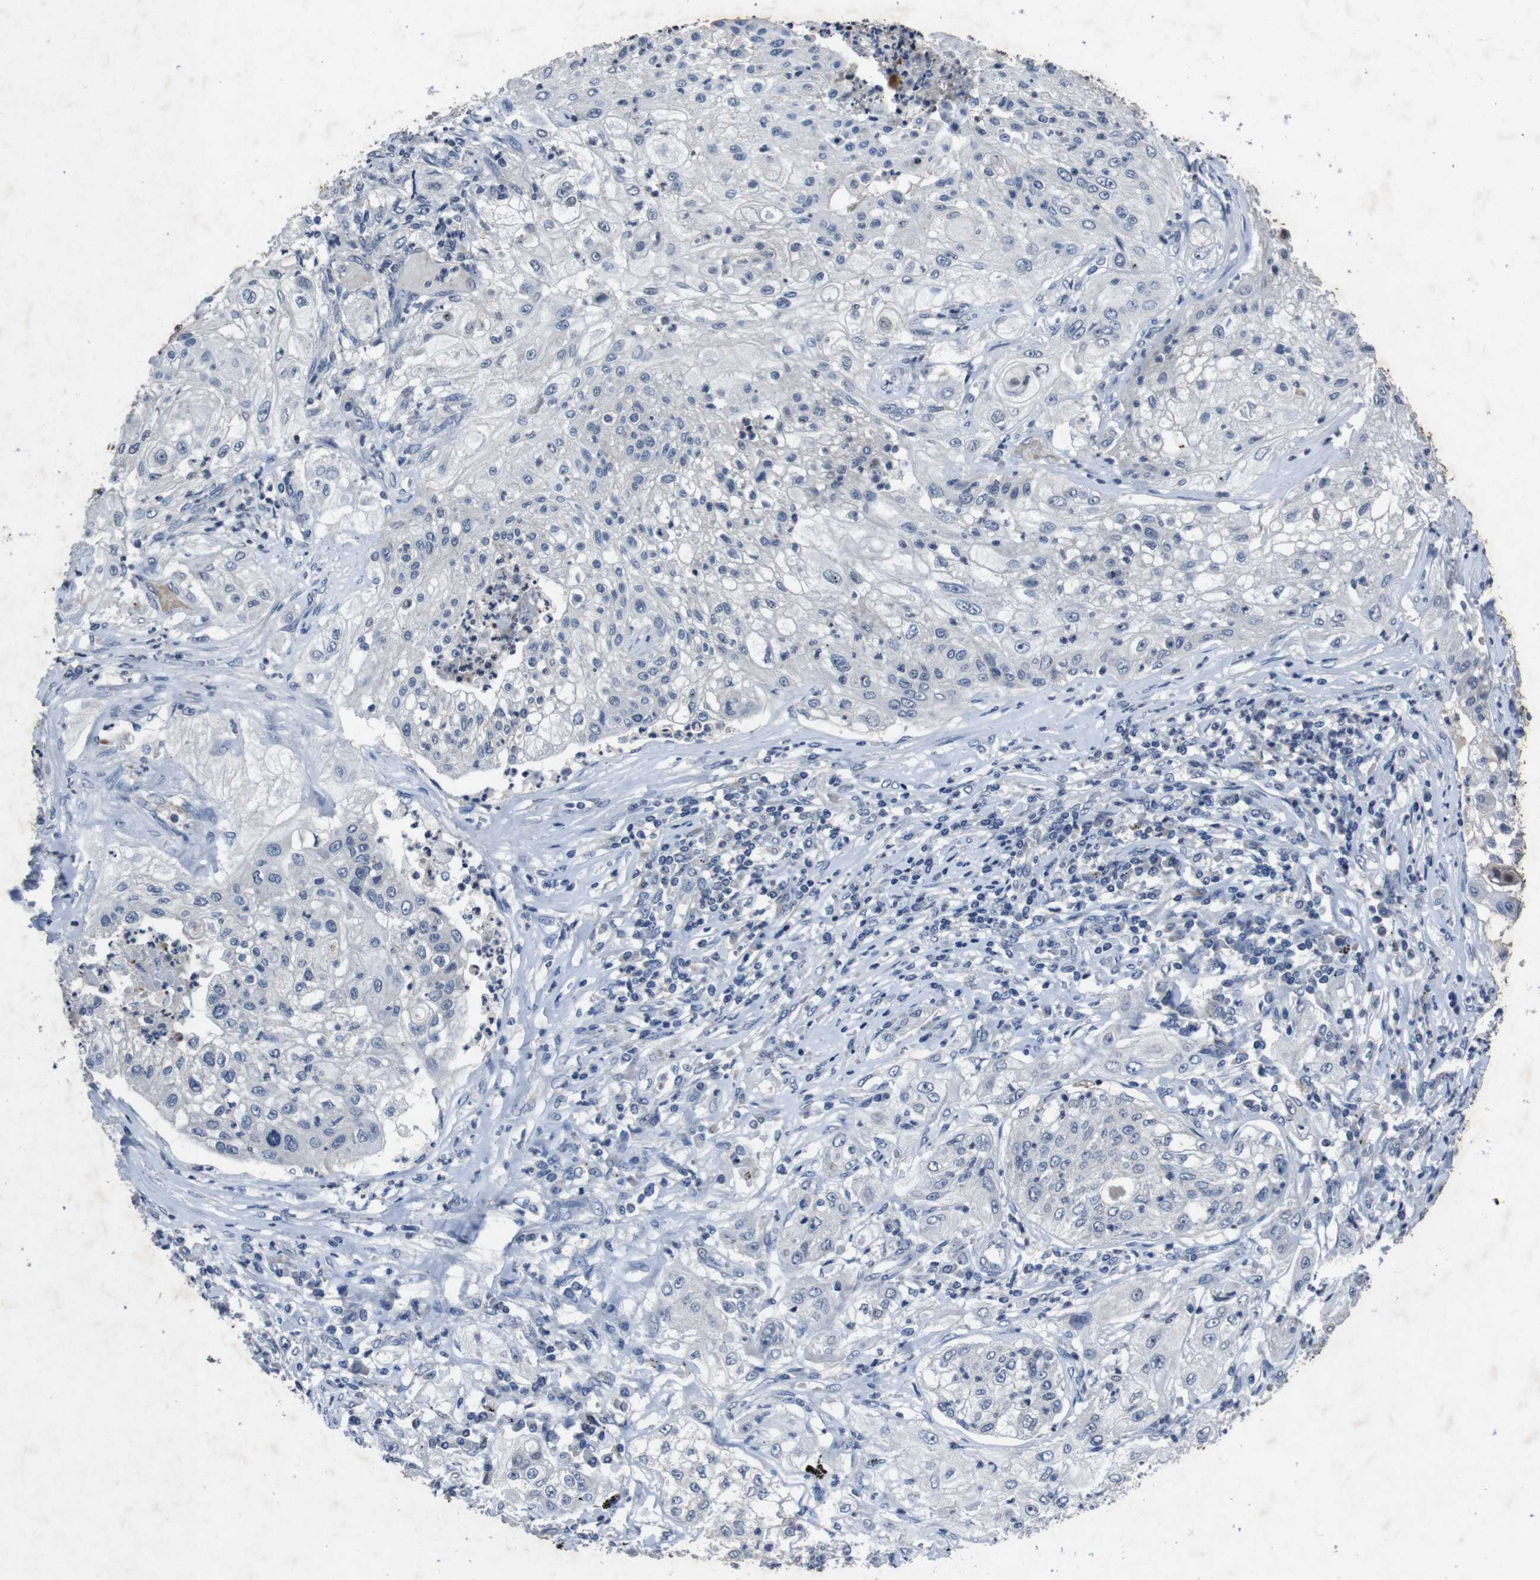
{"staining": {"intensity": "negative", "quantity": "none", "location": "none"}, "tissue": "lung cancer", "cell_type": "Tumor cells", "image_type": "cancer", "snomed": [{"axis": "morphology", "description": "Inflammation, NOS"}, {"axis": "morphology", "description": "Squamous cell carcinoma, NOS"}, {"axis": "topography", "description": "Lymph node"}, {"axis": "topography", "description": "Soft tissue"}, {"axis": "topography", "description": "Lung"}], "caption": "Tumor cells show no significant staining in lung cancer (squamous cell carcinoma).", "gene": "AKT3", "patient": {"sex": "male", "age": 66}}